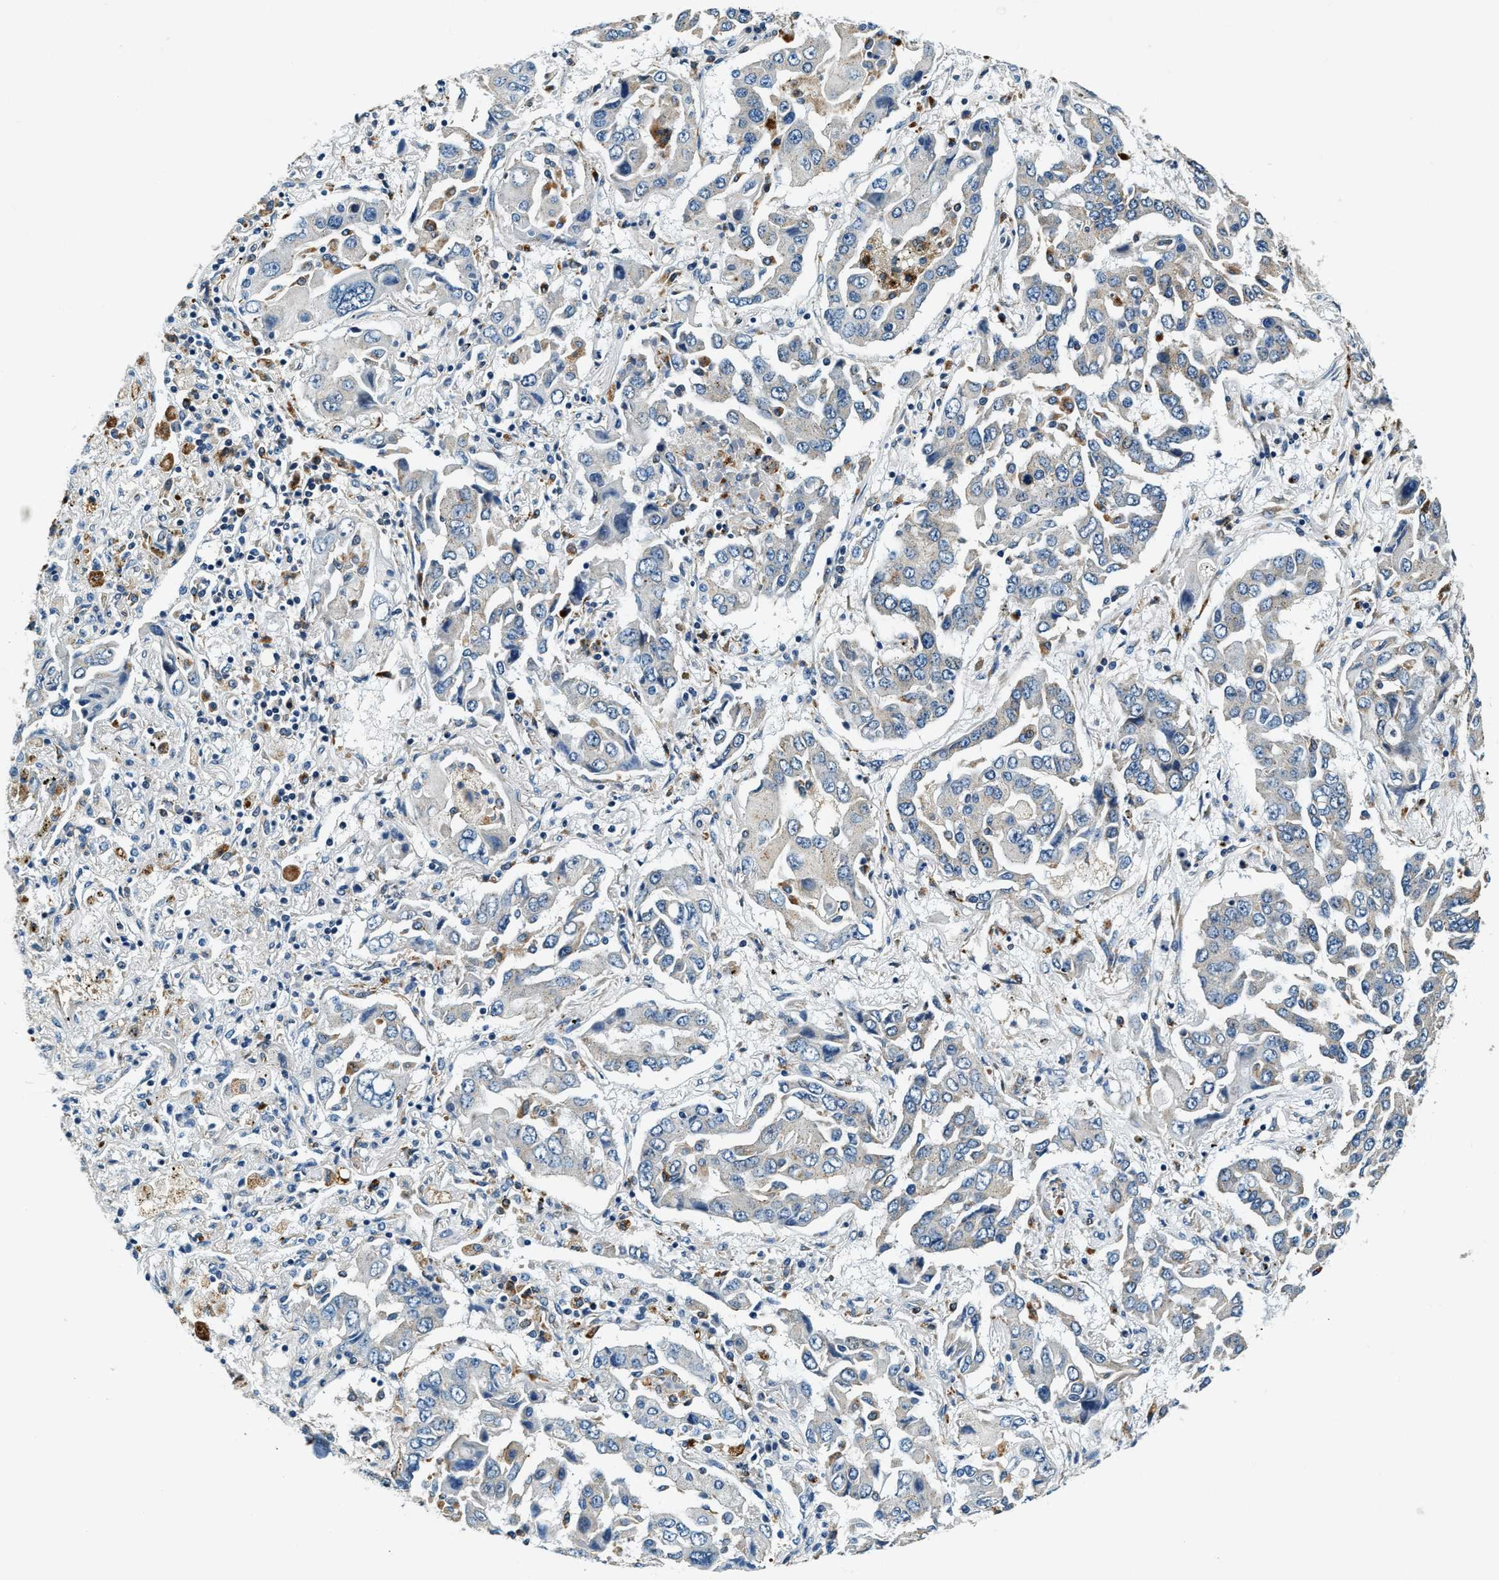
{"staining": {"intensity": "negative", "quantity": "none", "location": "none"}, "tissue": "lung cancer", "cell_type": "Tumor cells", "image_type": "cancer", "snomed": [{"axis": "morphology", "description": "Adenocarcinoma, NOS"}, {"axis": "topography", "description": "Lung"}], "caption": "This is an immunohistochemistry photomicrograph of lung cancer. There is no positivity in tumor cells.", "gene": "C2orf66", "patient": {"sex": "female", "age": 65}}